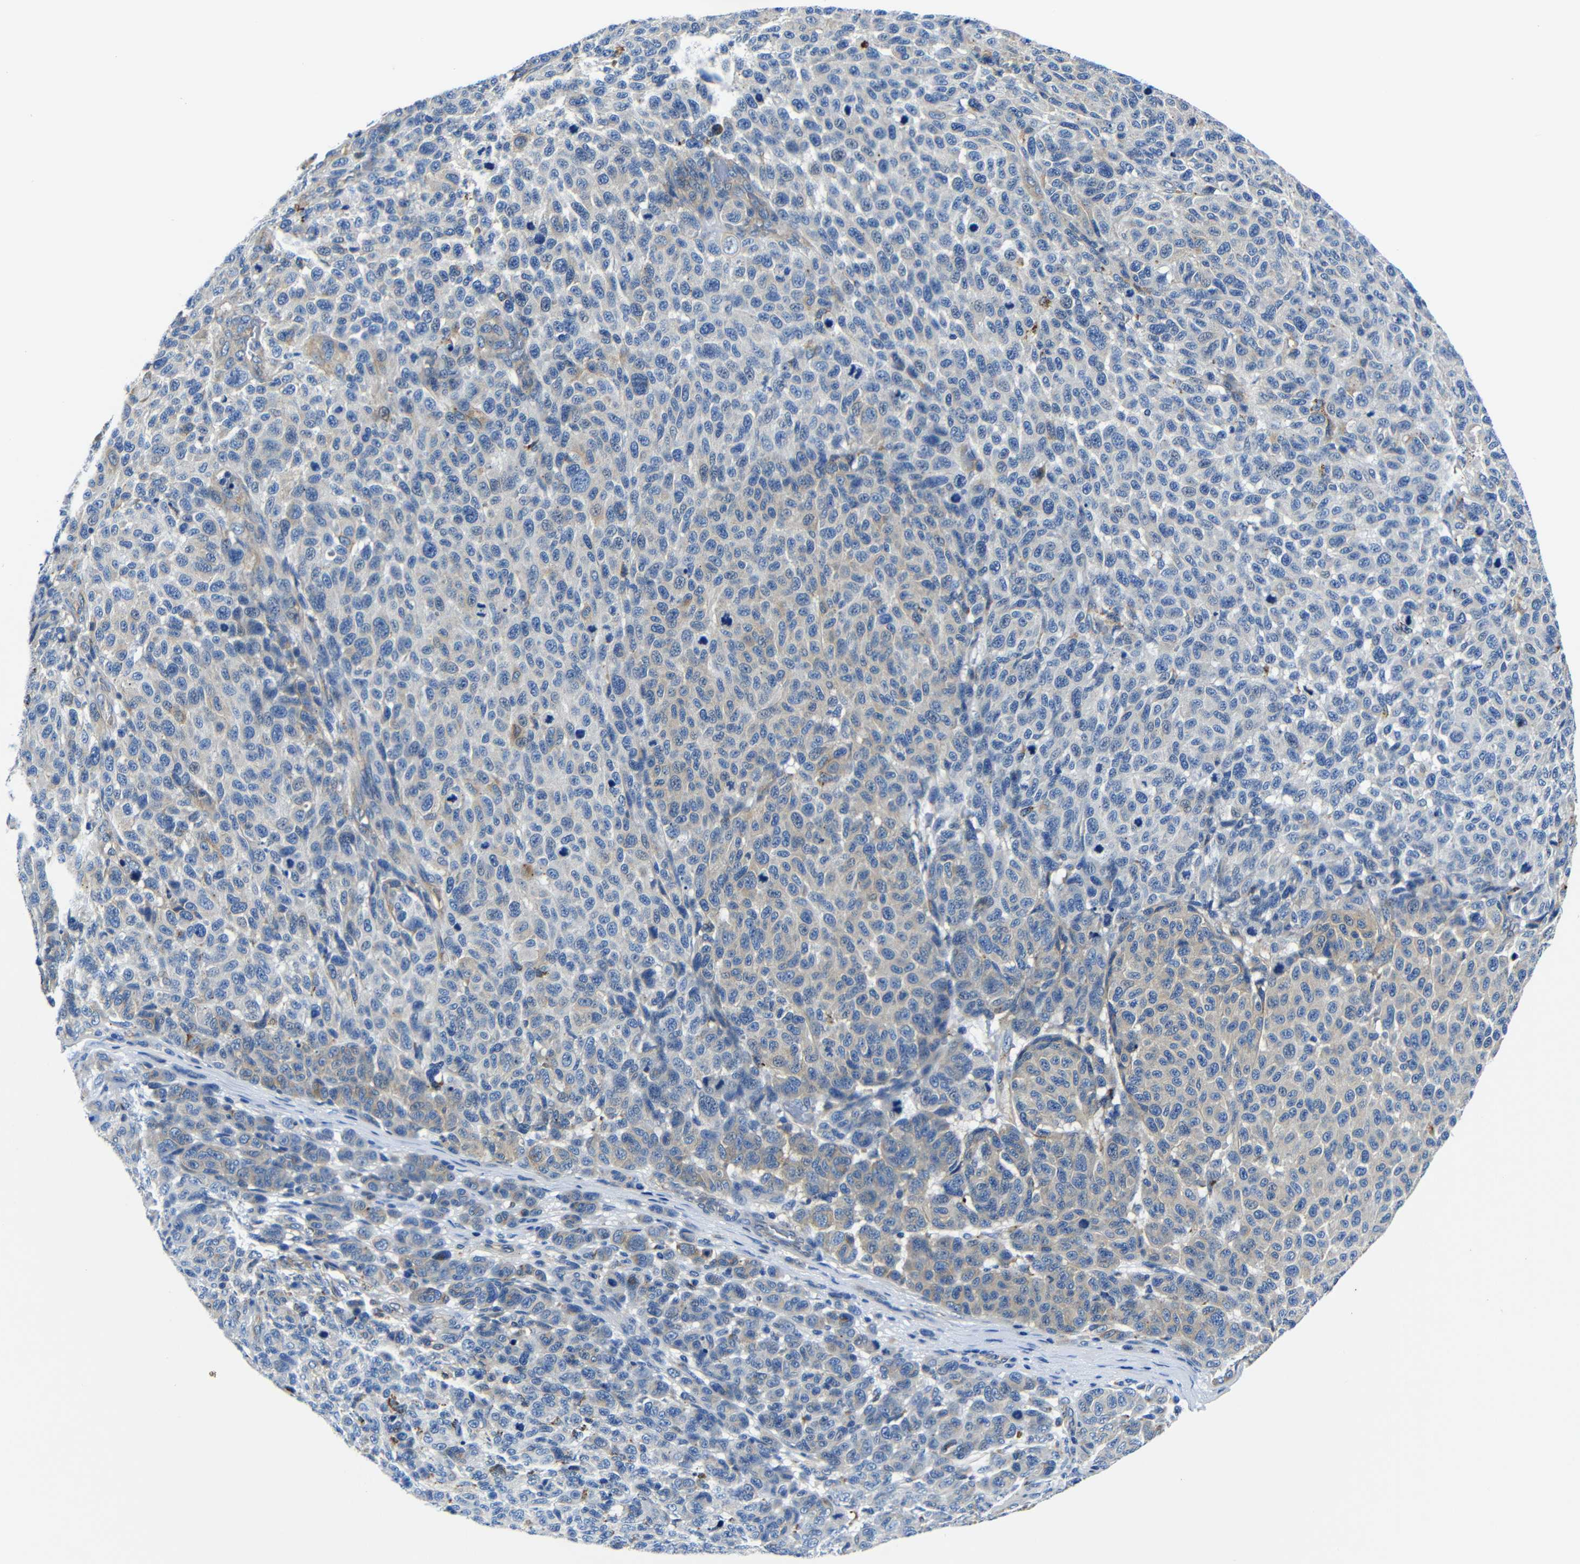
{"staining": {"intensity": "moderate", "quantity": "<25%", "location": "cytoplasmic/membranous"}, "tissue": "melanoma", "cell_type": "Tumor cells", "image_type": "cancer", "snomed": [{"axis": "morphology", "description": "Malignant melanoma, NOS"}, {"axis": "topography", "description": "Skin"}], "caption": "Moderate cytoplasmic/membranous protein expression is present in about <25% of tumor cells in melanoma.", "gene": "GIMAP2", "patient": {"sex": "male", "age": 59}}